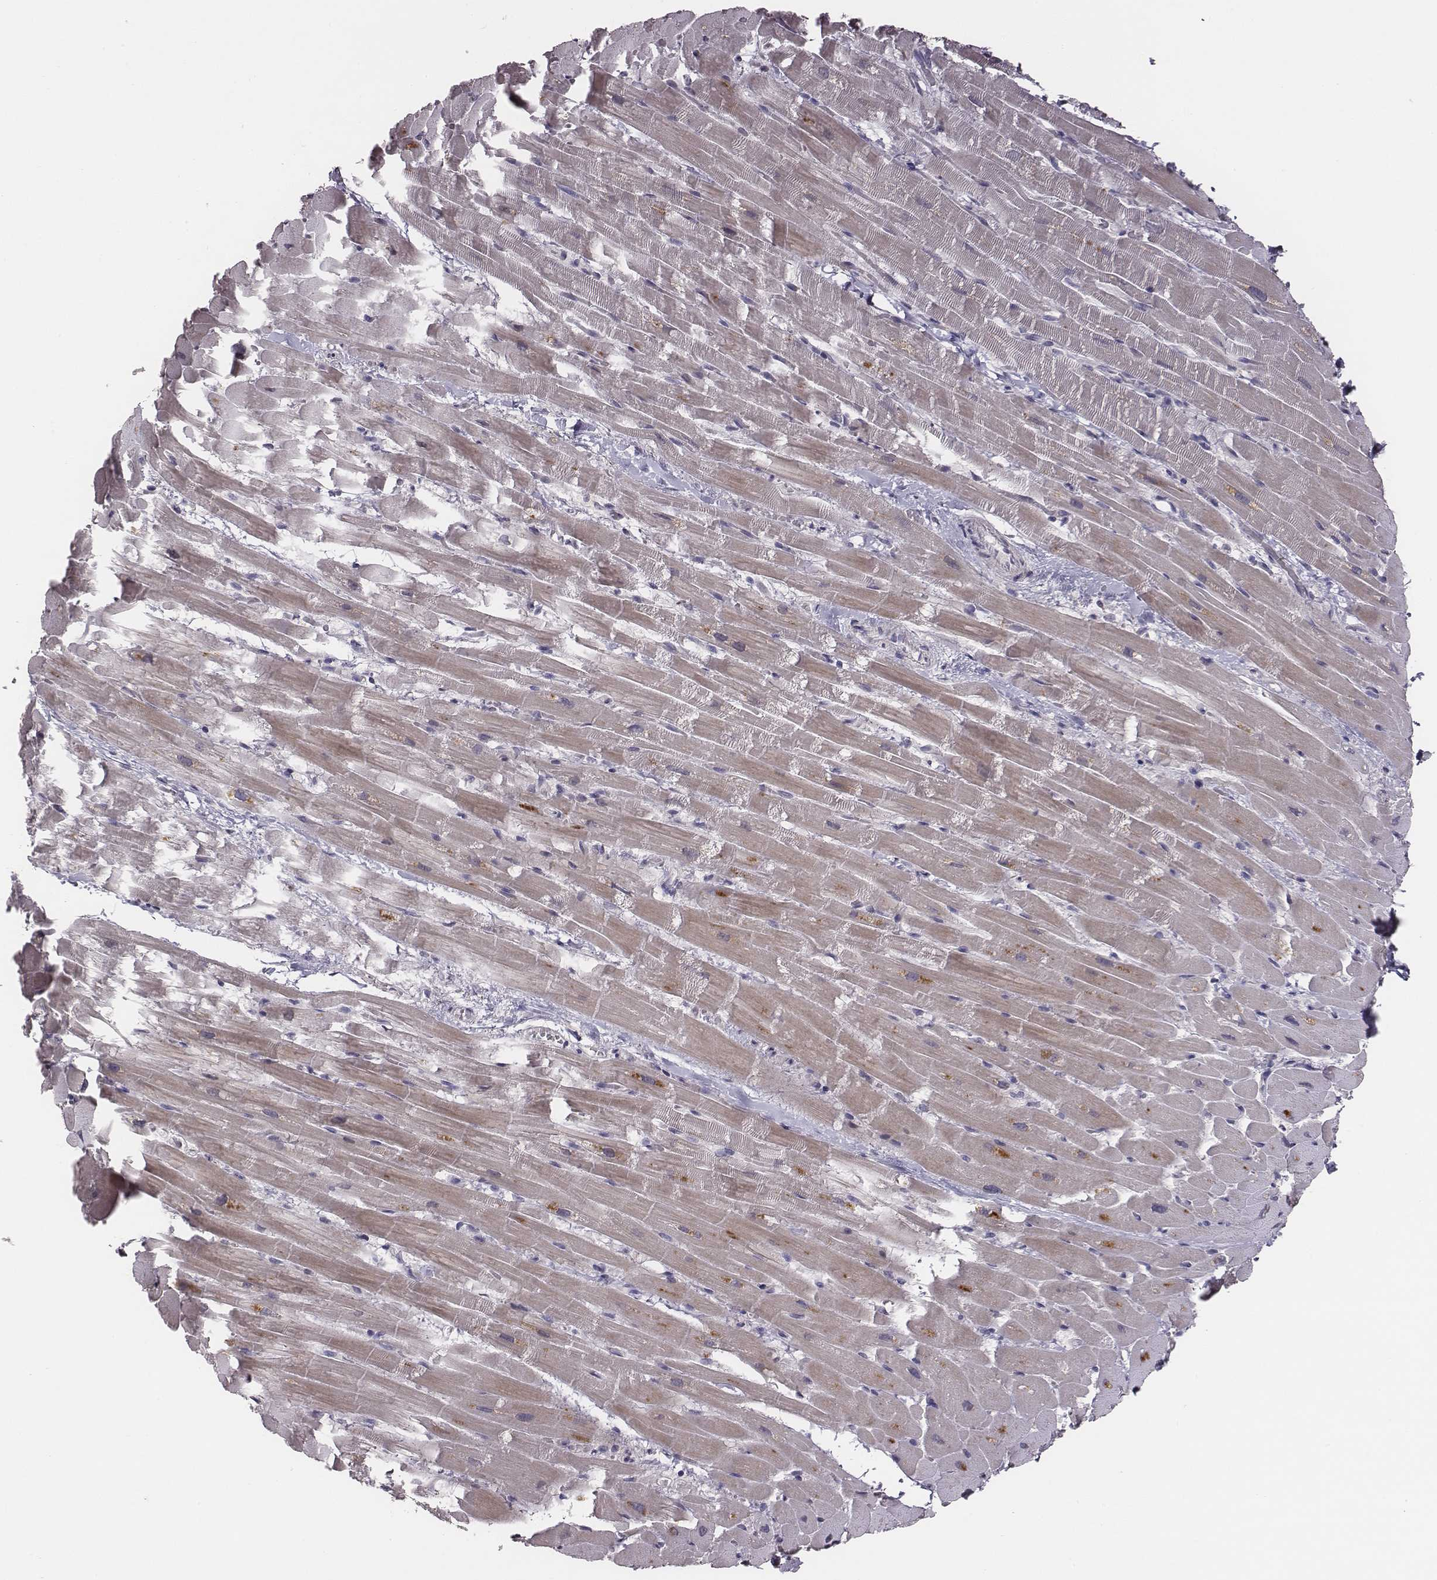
{"staining": {"intensity": "negative", "quantity": "none", "location": "none"}, "tissue": "heart muscle", "cell_type": "Cardiomyocytes", "image_type": "normal", "snomed": [{"axis": "morphology", "description": "Normal tissue, NOS"}, {"axis": "topography", "description": "Heart"}], "caption": "IHC photomicrograph of normal heart muscle: human heart muscle stained with DAB (3,3'-diaminobenzidine) reveals no significant protein staining in cardiomyocytes.", "gene": "SLC22A6", "patient": {"sex": "male", "age": 37}}